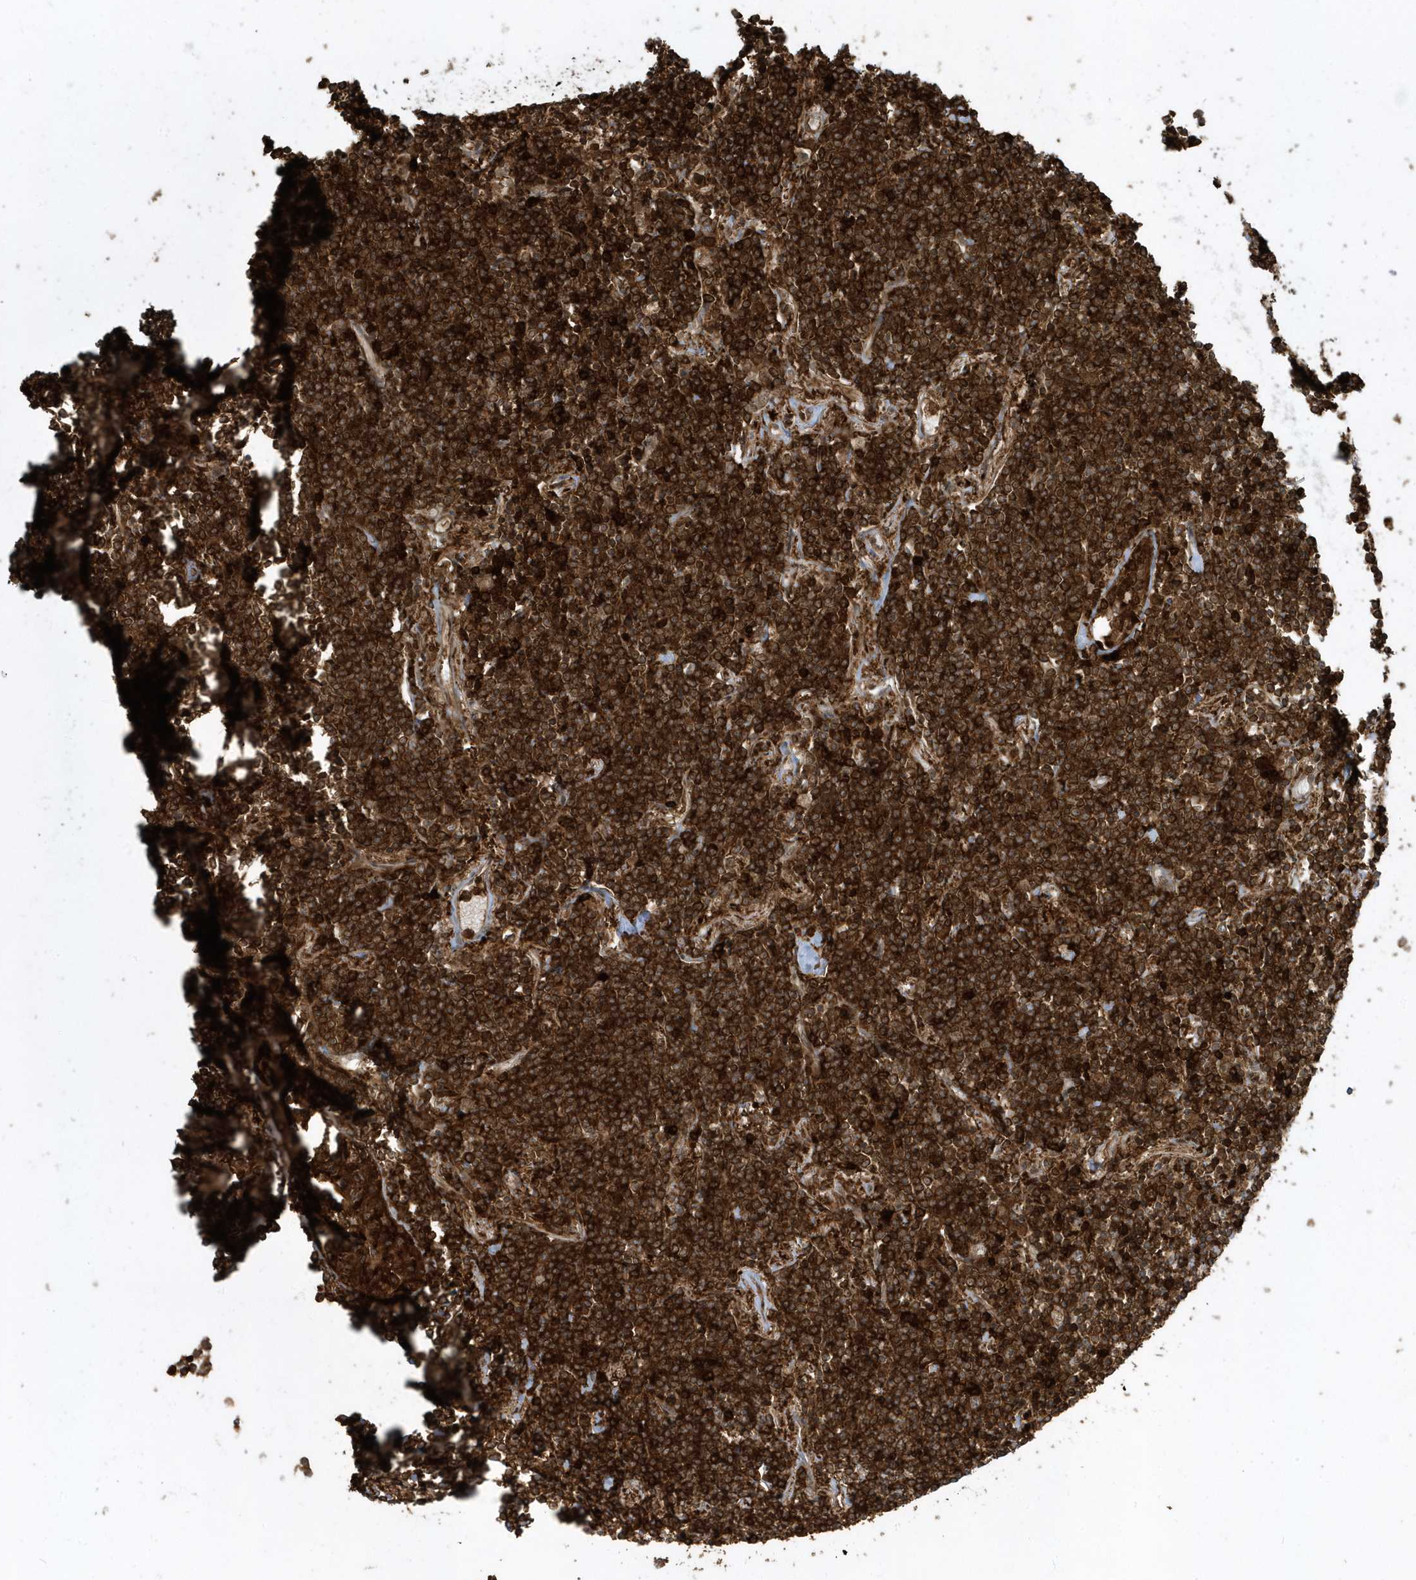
{"staining": {"intensity": "strong", "quantity": ">75%", "location": "cytoplasmic/membranous"}, "tissue": "lymphoma", "cell_type": "Tumor cells", "image_type": "cancer", "snomed": [{"axis": "morphology", "description": "Malignant lymphoma, non-Hodgkin's type, Low grade"}, {"axis": "topography", "description": "Lung"}], "caption": "Strong cytoplasmic/membranous protein staining is seen in about >75% of tumor cells in lymphoma.", "gene": "CLCN6", "patient": {"sex": "female", "age": 71}}